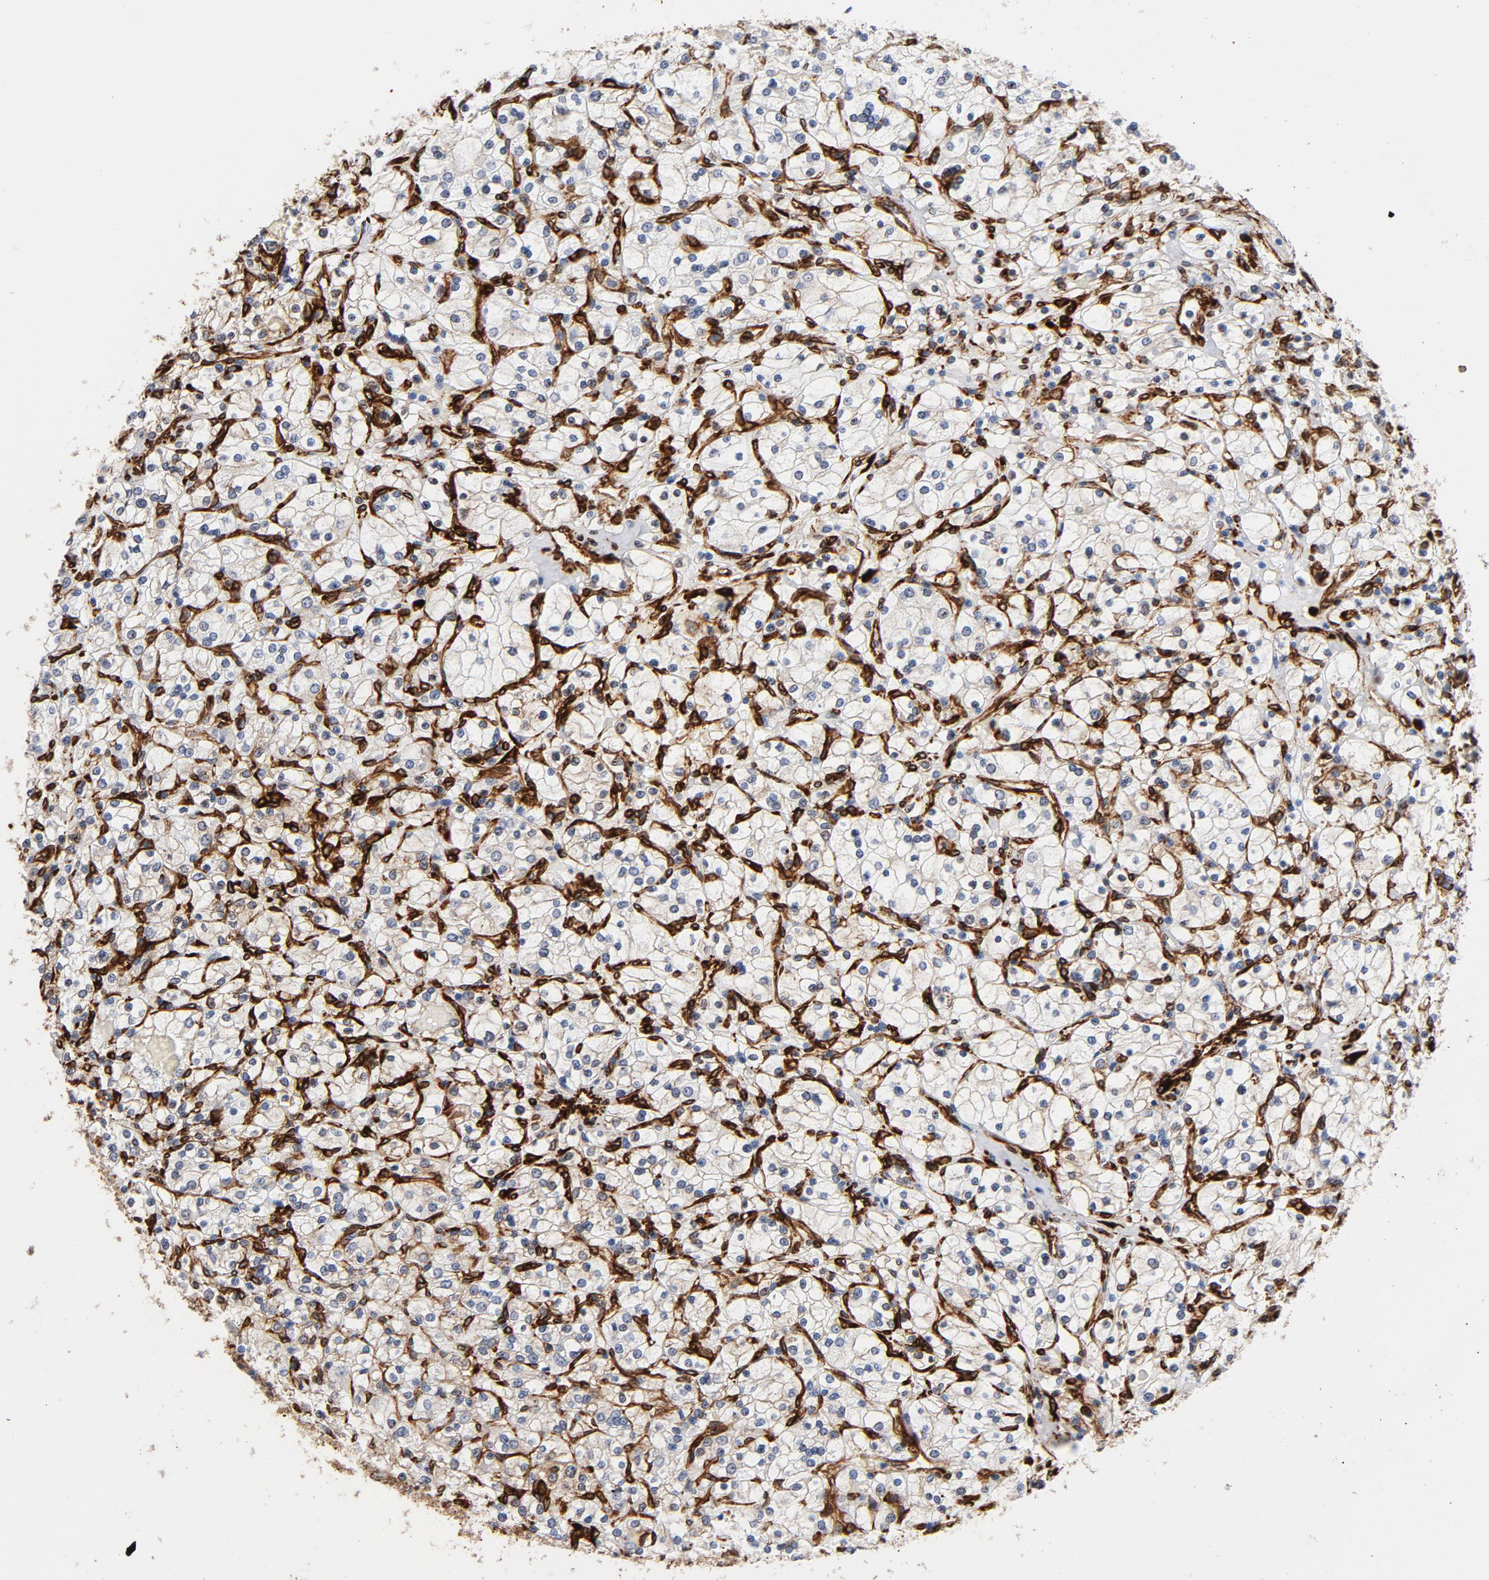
{"staining": {"intensity": "negative", "quantity": "none", "location": "none"}, "tissue": "renal cancer", "cell_type": "Tumor cells", "image_type": "cancer", "snomed": [{"axis": "morphology", "description": "Adenocarcinoma, NOS"}, {"axis": "topography", "description": "Kidney"}], "caption": "This is a photomicrograph of immunohistochemistry staining of renal cancer (adenocarcinoma), which shows no staining in tumor cells. (Immunohistochemistry, brightfield microscopy, high magnification).", "gene": "SERPINH1", "patient": {"sex": "female", "age": 83}}